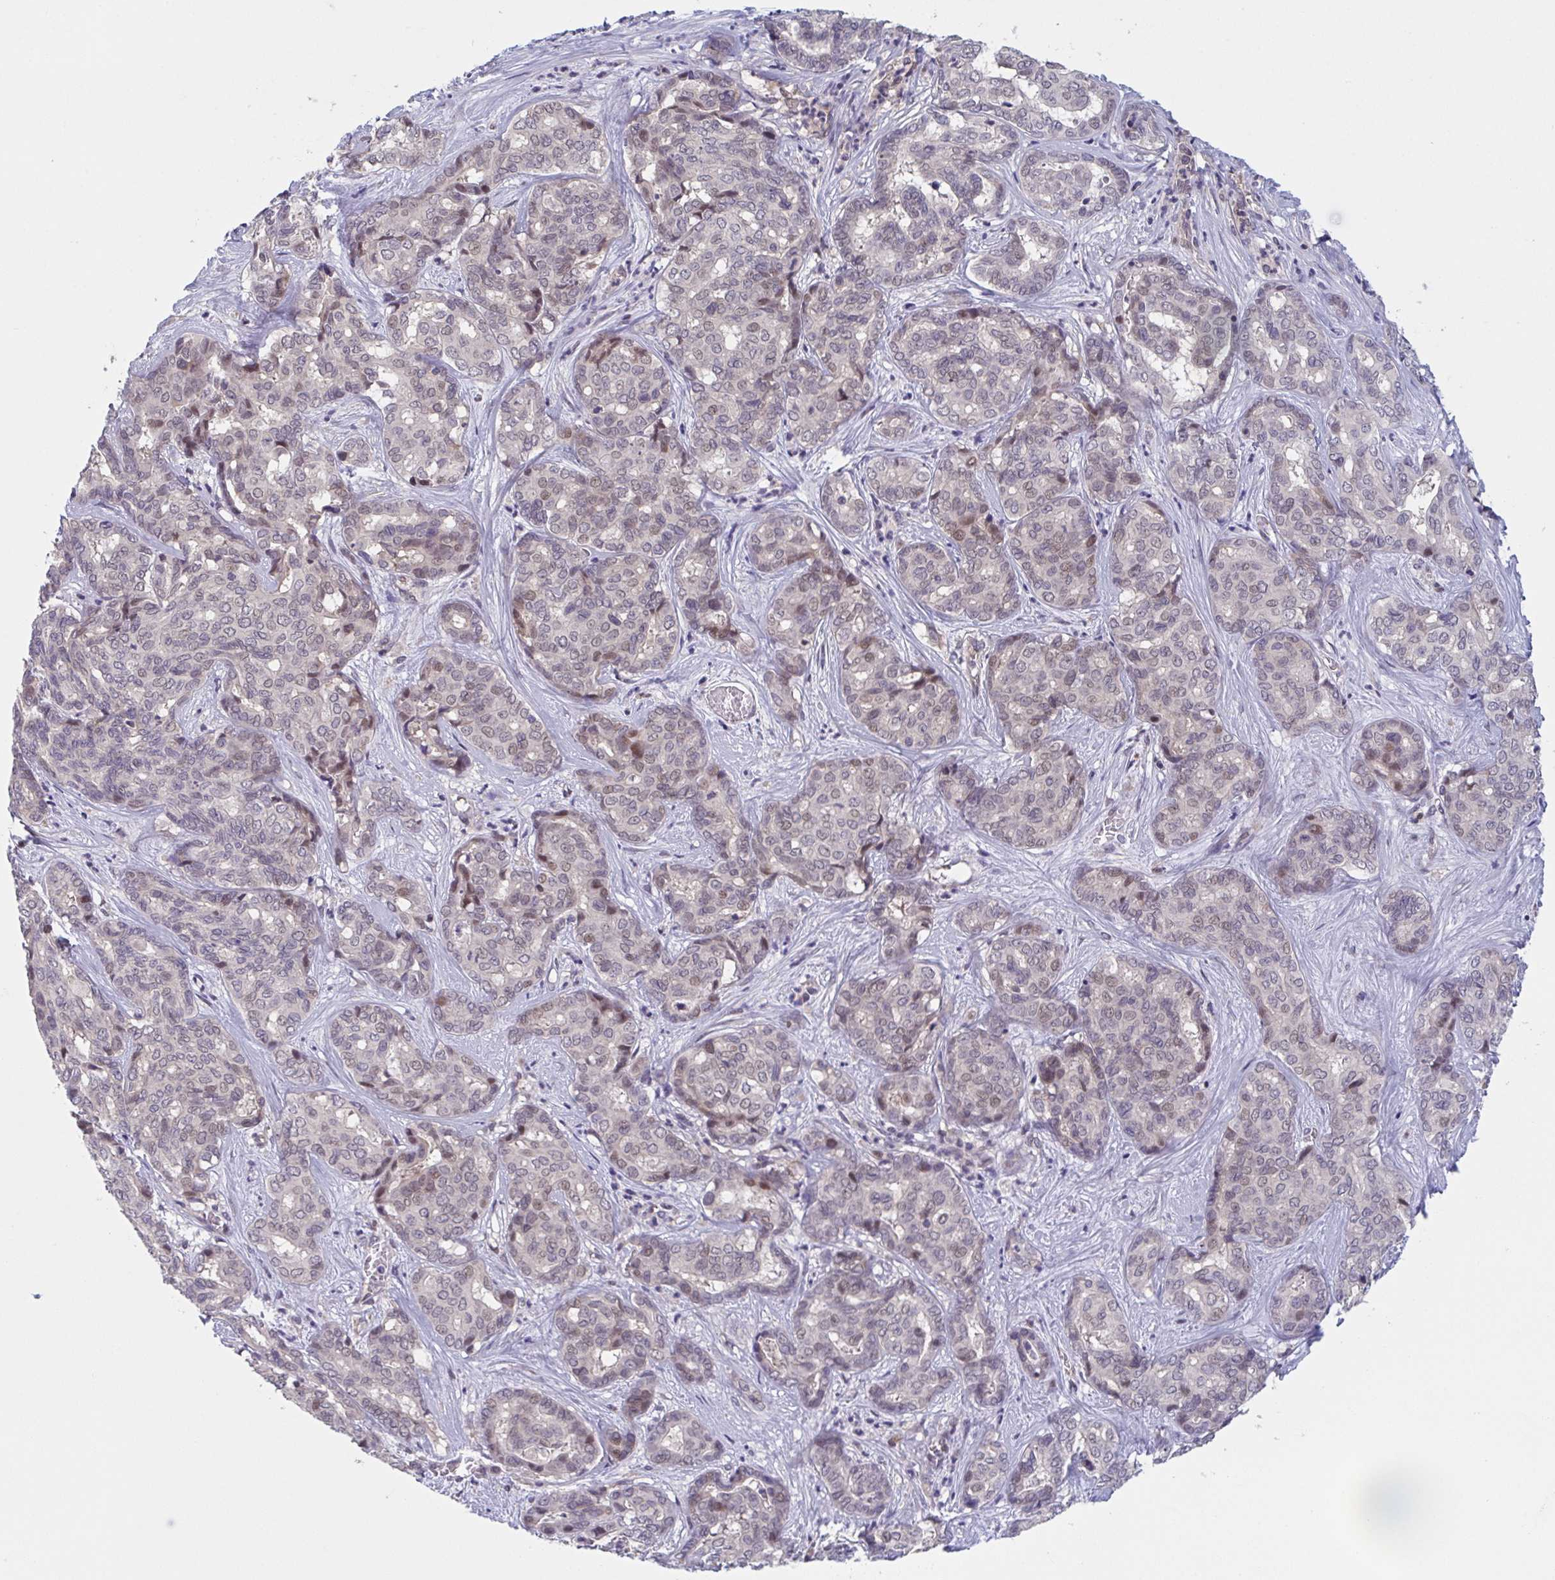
{"staining": {"intensity": "weak", "quantity": "25%-75%", "location": "nuclear"}, "tissue": "liver cancer", "cell_type": "Tumor cells", "image_type": "cancer", "snomed": [{"axis": "morphology", "description": "Cholangiocarcinoma"}, {"axis": "topography", "description": "Liver"}], "caption": "Weak nuclear protein staining is identified in about 25%-75% of tumor cells in liver cholangiocarcinoma.", "gene": "RIOK1", "patient": {"sex": "female", "age": 64}}